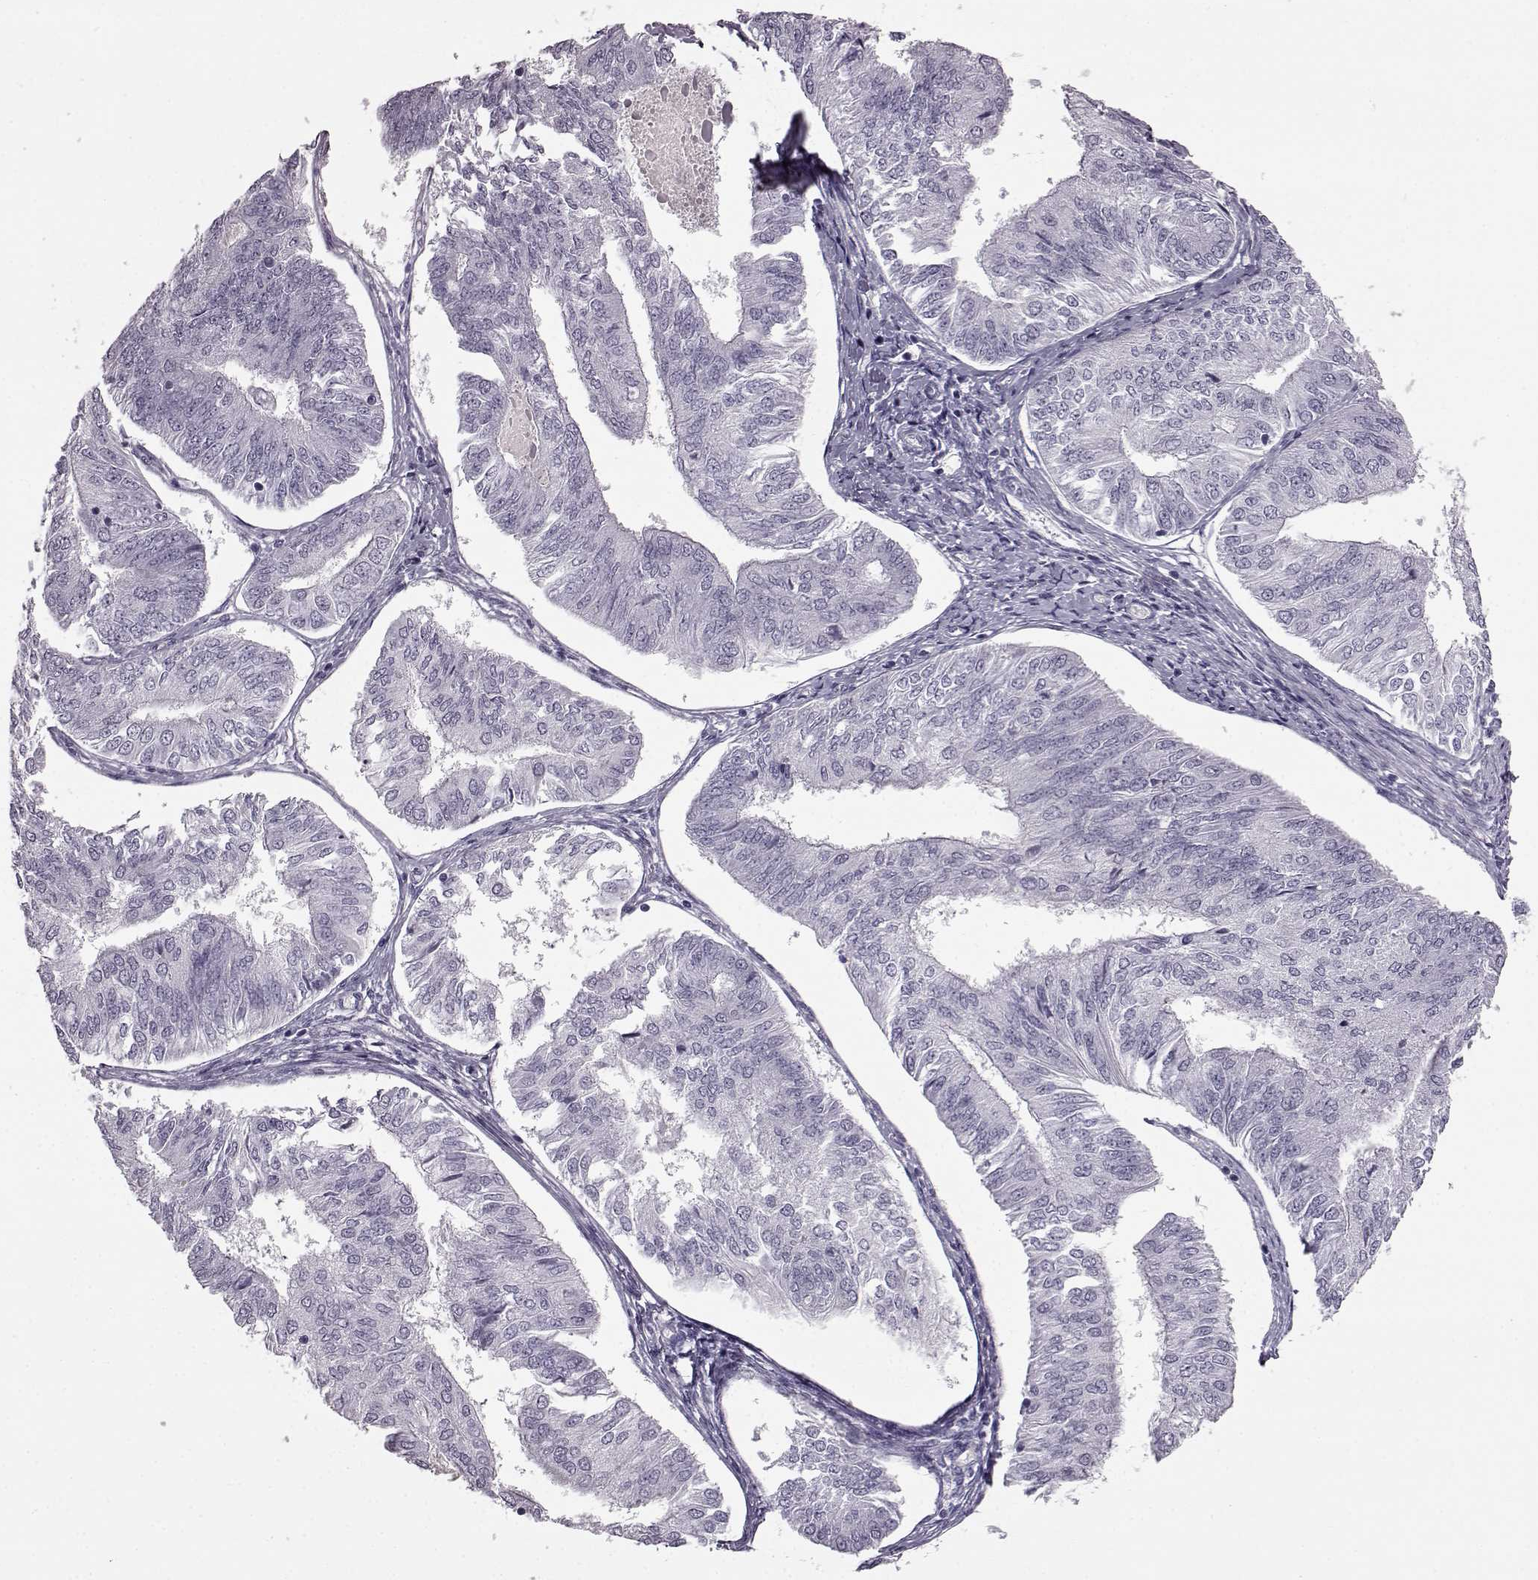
{"staining": {"intensity": "negative", "quantity": "none", "location": "none"}, "tissue": "endometrial cancer", "cell_type": "Tumor cells", "image_type": "cancer", "snomed": [{"axis": "morphology", "description": "Adenocarcinoma, NOS"}, {"axis": "topography", "description": "Endometrium"}], "caption": "Tumor cells show no significant protein positivity in adenocarcinoma (endometrial).", "gene": "PRPH2", "patient": {"sex": "female", "age": 58}}